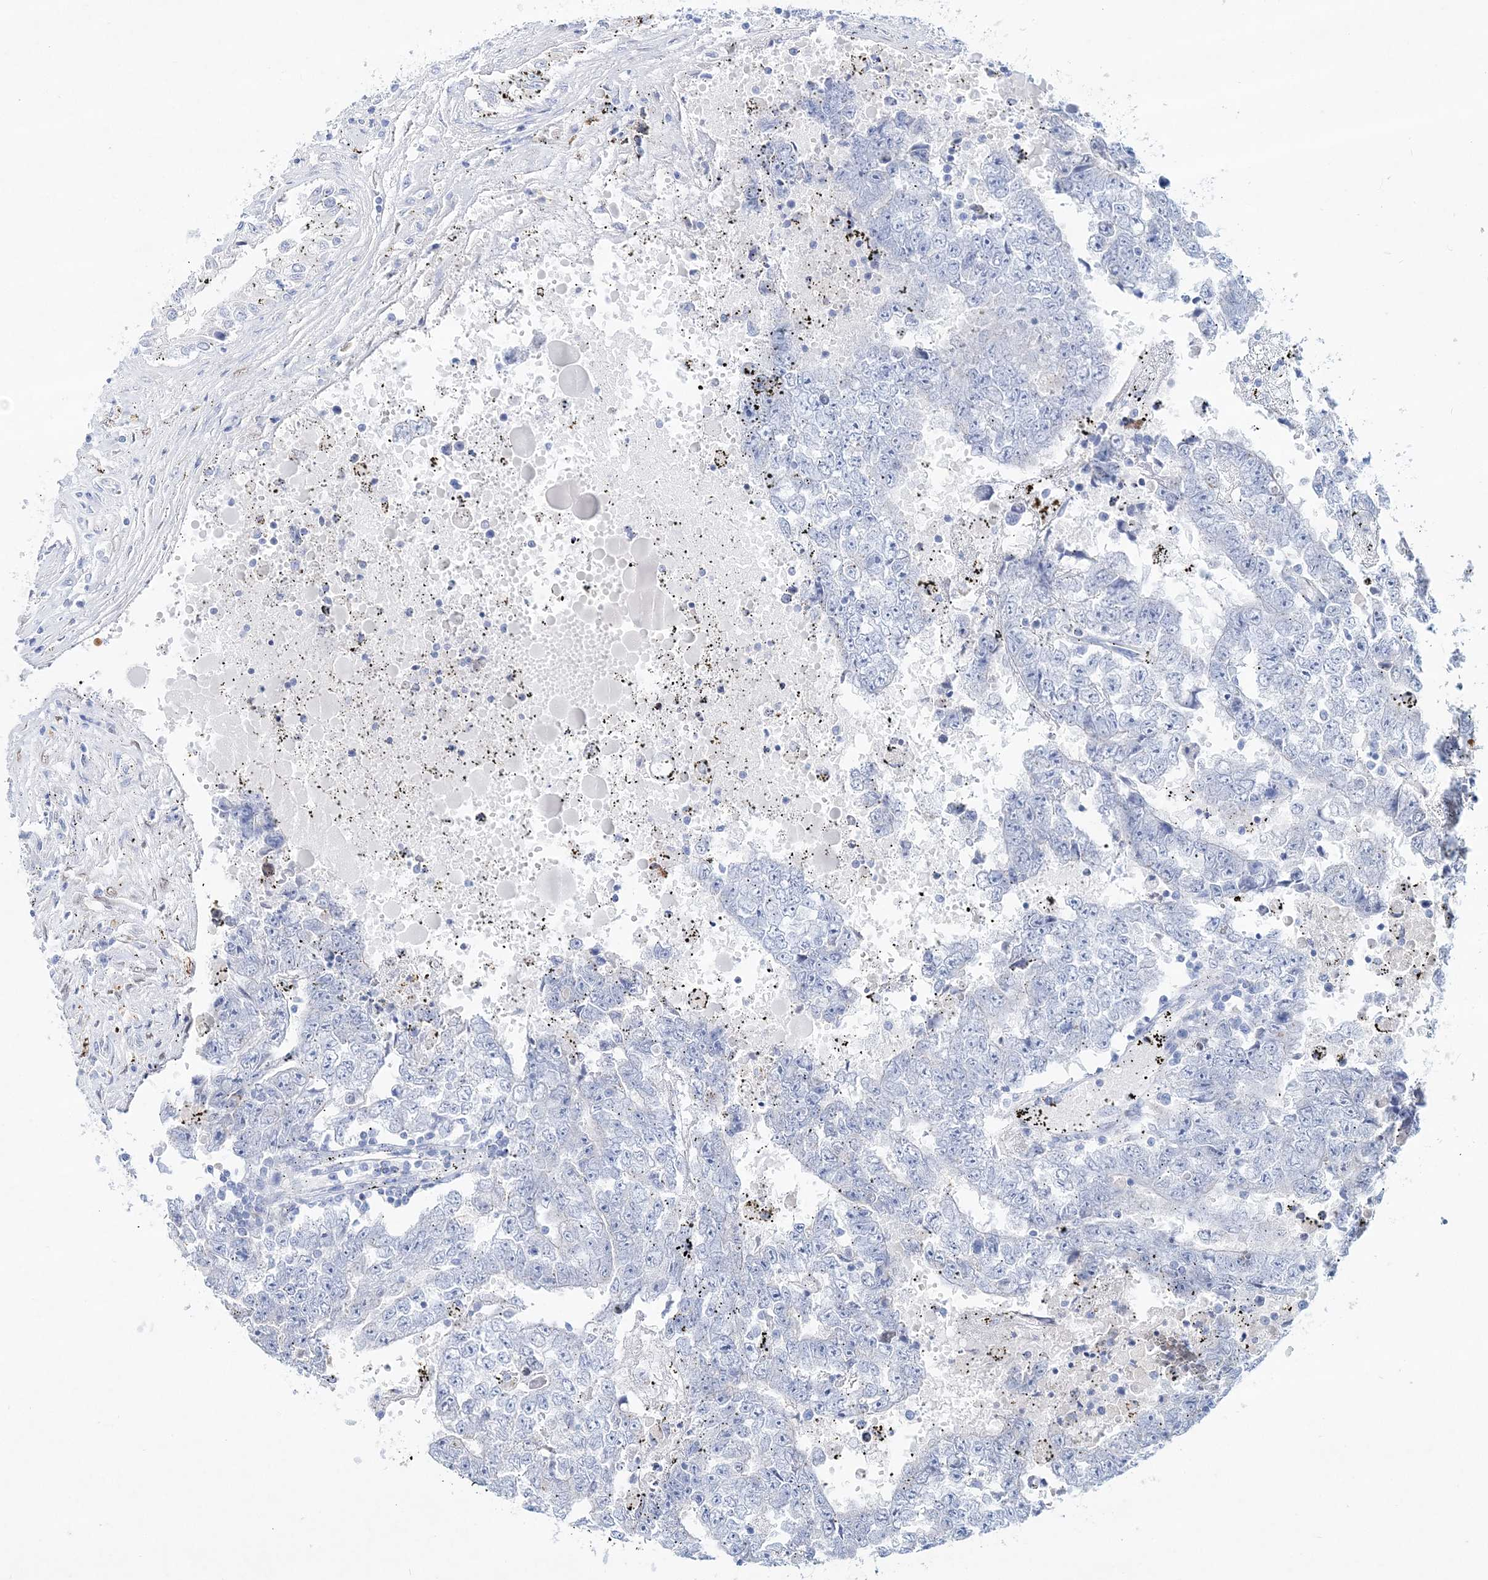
{"staining": {"intensity": "negative", "quantity": "none", "location": "none"}, "tissue": "testis cancer", "cell_type": "Tumor cells", "image_type": "cancer", "snomed": [{"axis": "morphology", "description": "Carcinoma, Embryonal, NOS"}, {"axis": "topography", "description": "Testis"}], "caption": "Tumor cells show no significant protein positivity in testis cancer. The staining was performed using DAB to visualize the protein expression in brown, while the nuclei were stained in blue with hematoxylin (Magnification: 20x).", "gene": "SPINK7", "patient": {"sex": "male", "age": 25}}